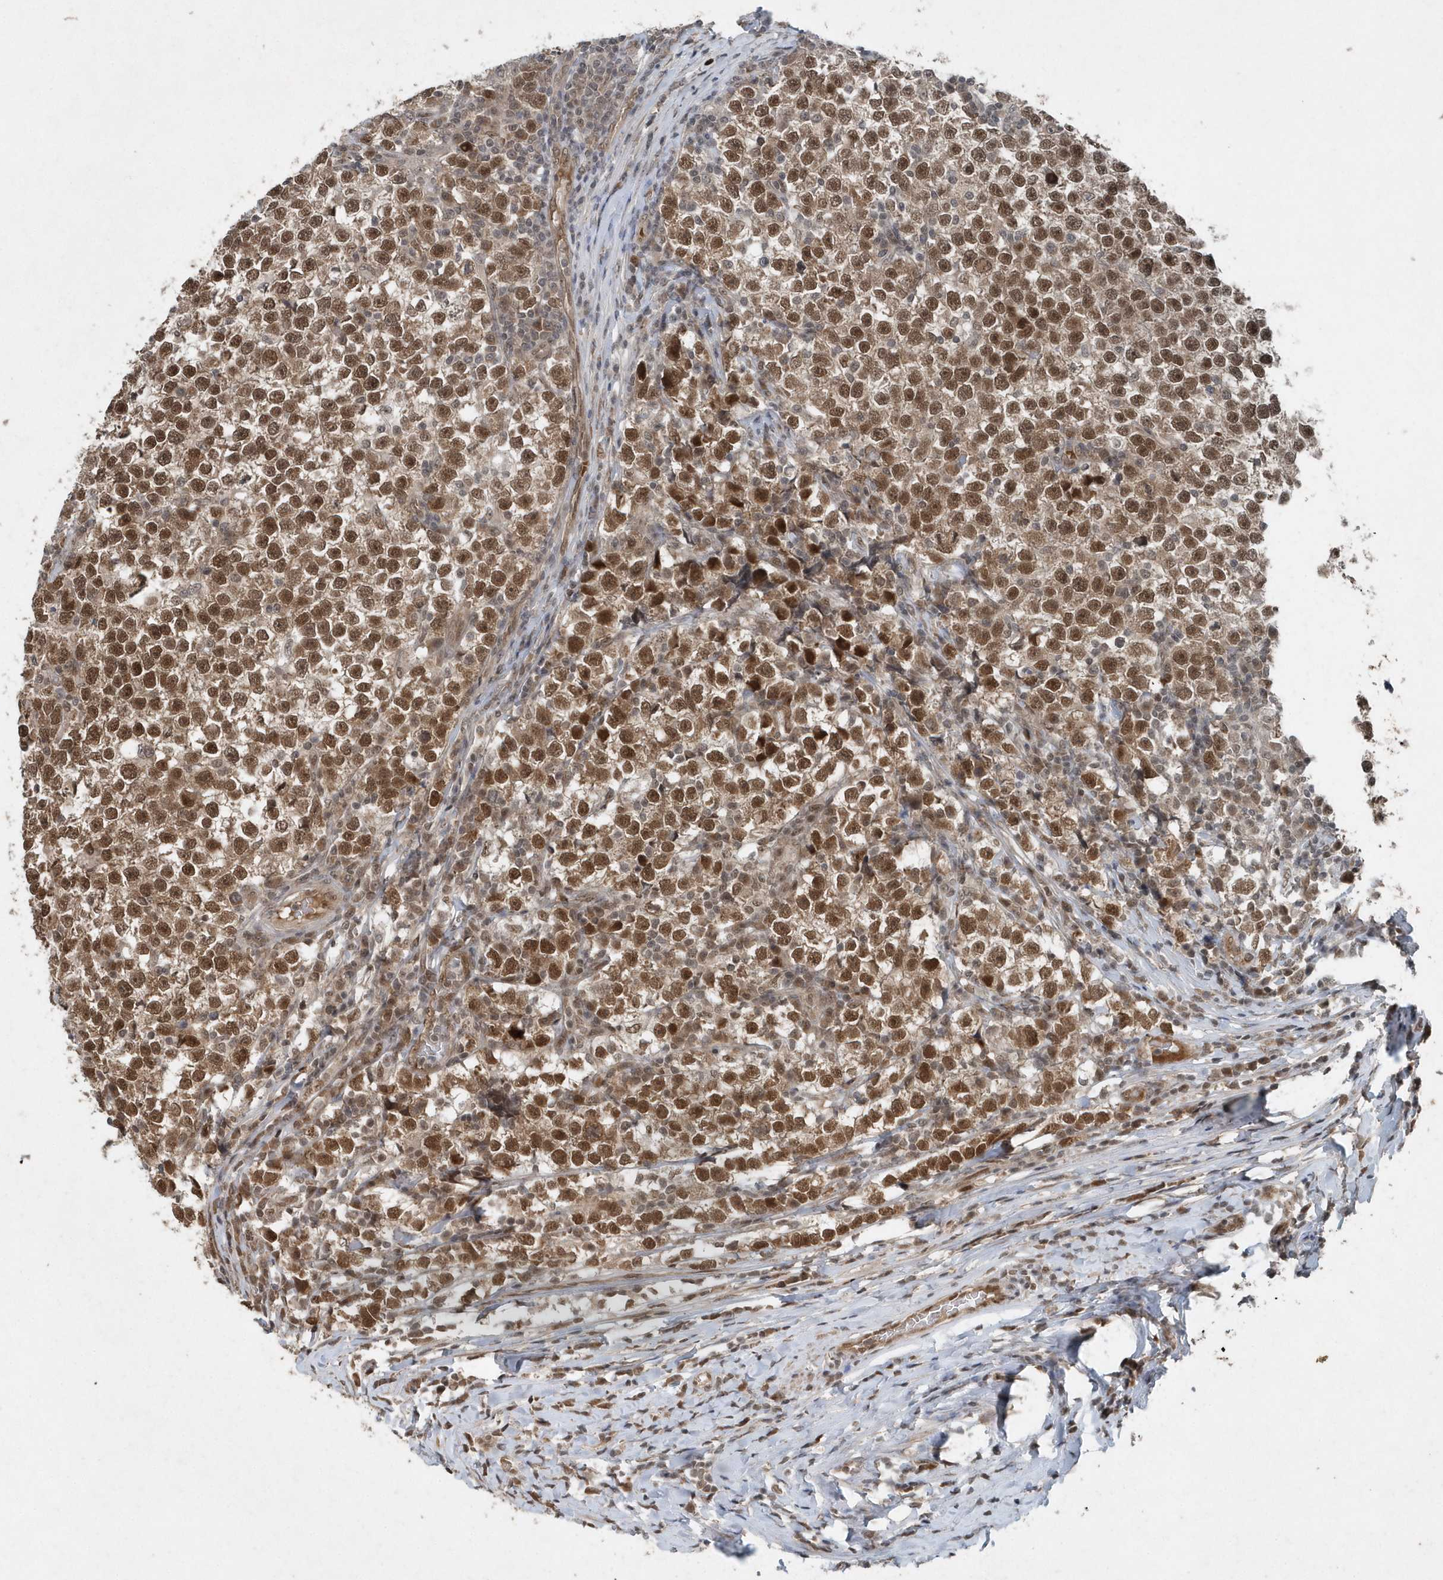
{"staining": {"intensity": "moderate", "quantity": ">75%", "location": "nuclear"}, "tissue": "testis cancer", "cell_type": "Tumor cells", "image_type": "cancer", "snomed": [{"axis": "morphology", "description": "Normal tissue, NOS"}, {"axis": "morphology", "description": "Seminoma, NOS"}, {"axis": "topography", "description": "Testis"}], "caption": "Protein expression analysis of human seminoma (testis) reveals moderate nuclear expression in about >75% of tumor cells.", "gene": "QTRT2", "patient": {"sex": "male", "age": 43}}